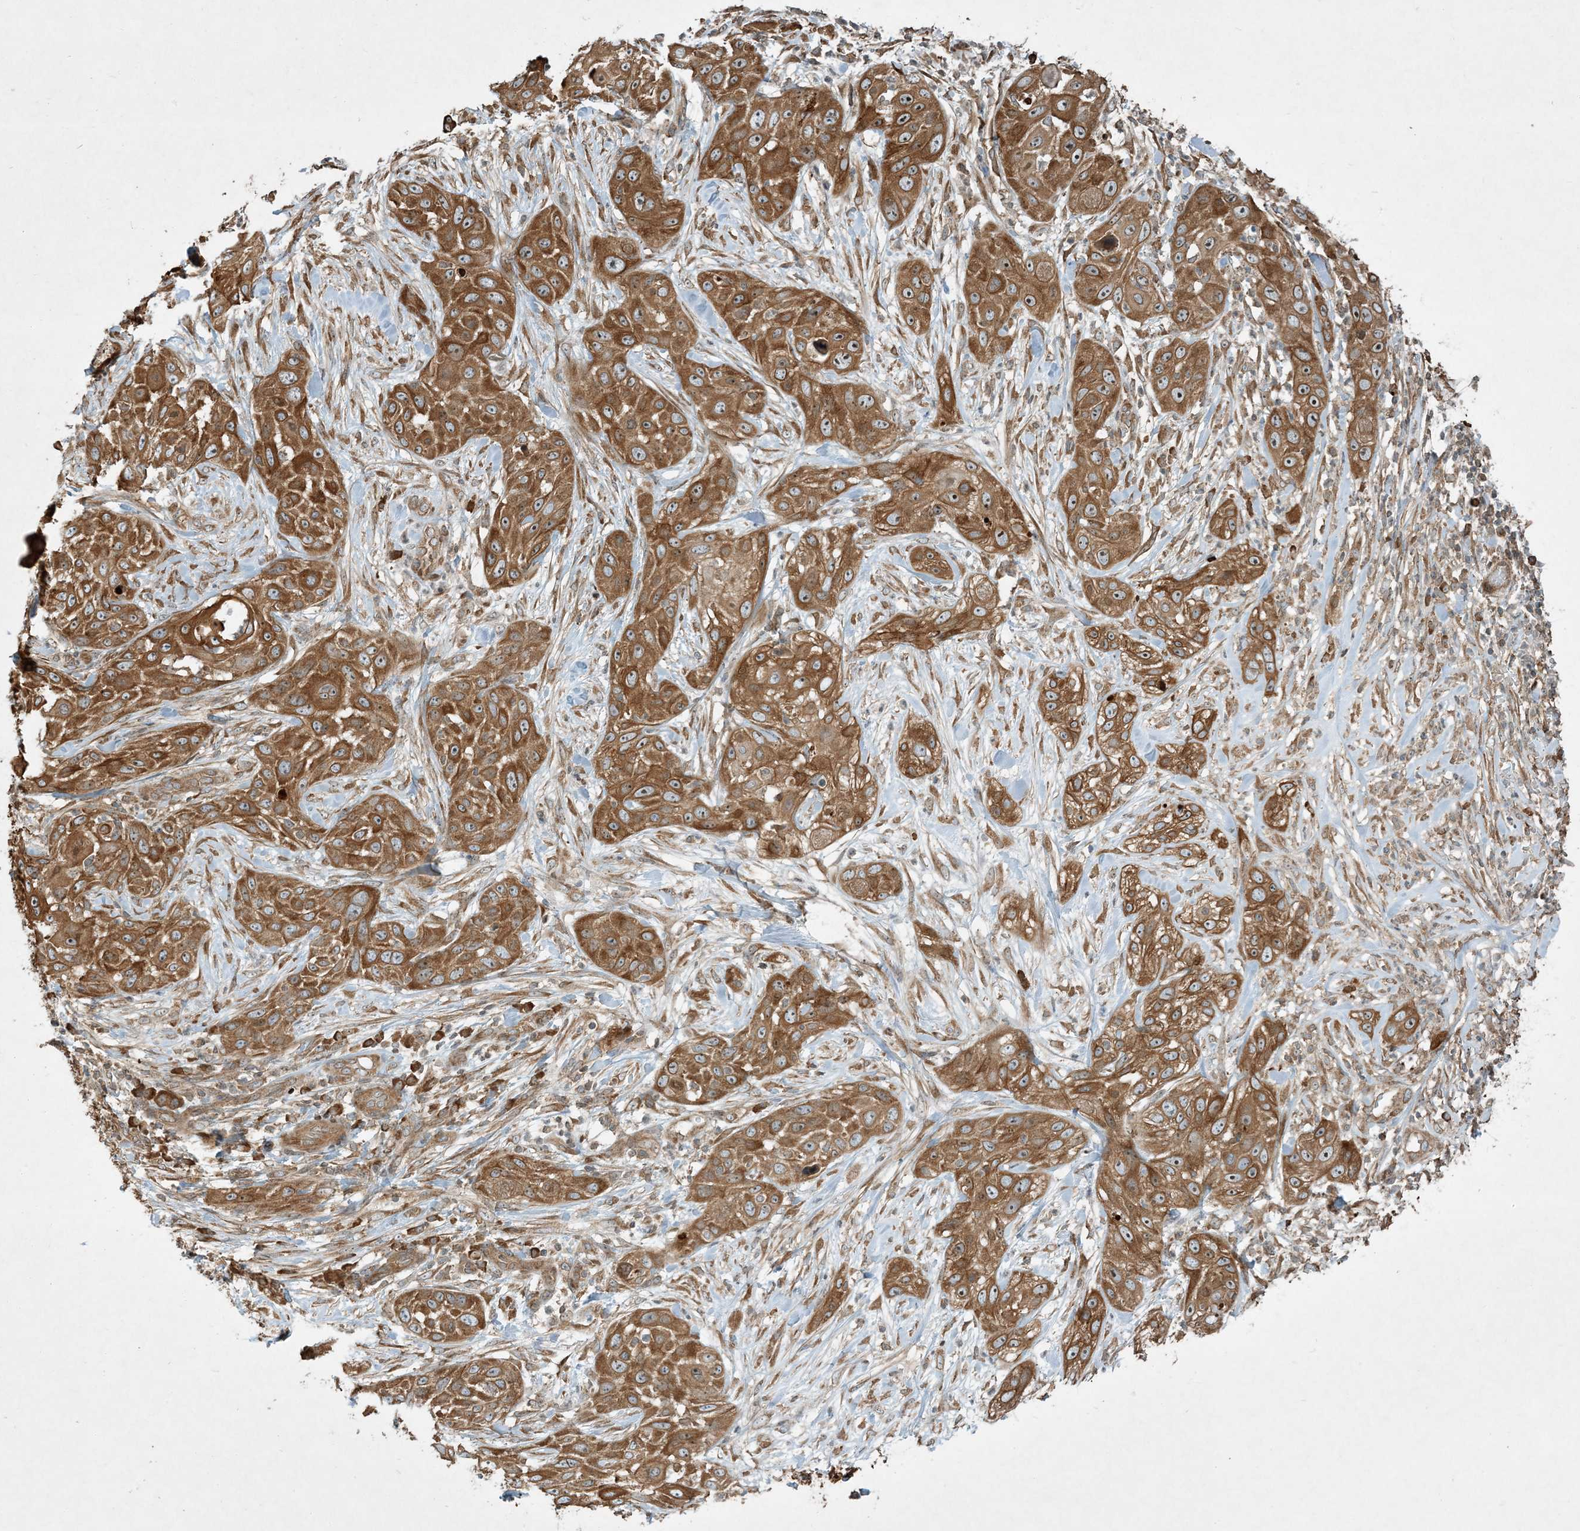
{"staining": {"intensity": "moderate", "quantity": ">75%", "location": "cytoplasmic/membranous"}, "tissue": "skin cancer", "cell_type": "Tumor cells", "image_type": "cancer", "snomed": [{"axis": "morphology", "description": "Squamous cell carcinoma, NOS"}, {"axis": "topography", "description": "Skin"}], "caption": "High-magnification brightfield microscopy of skin squamous cell carcinoma stained with DAB (3,3'-diaminobenzidine) (brown) and counterstained with hematoxylin (blue). tumor cells exhibit moderate cytoplasmic/membranous staining is appreciated in approximately>75% of cells.", "gene": "COMMD8", "patient": {"sex": "female", "age": 44}}